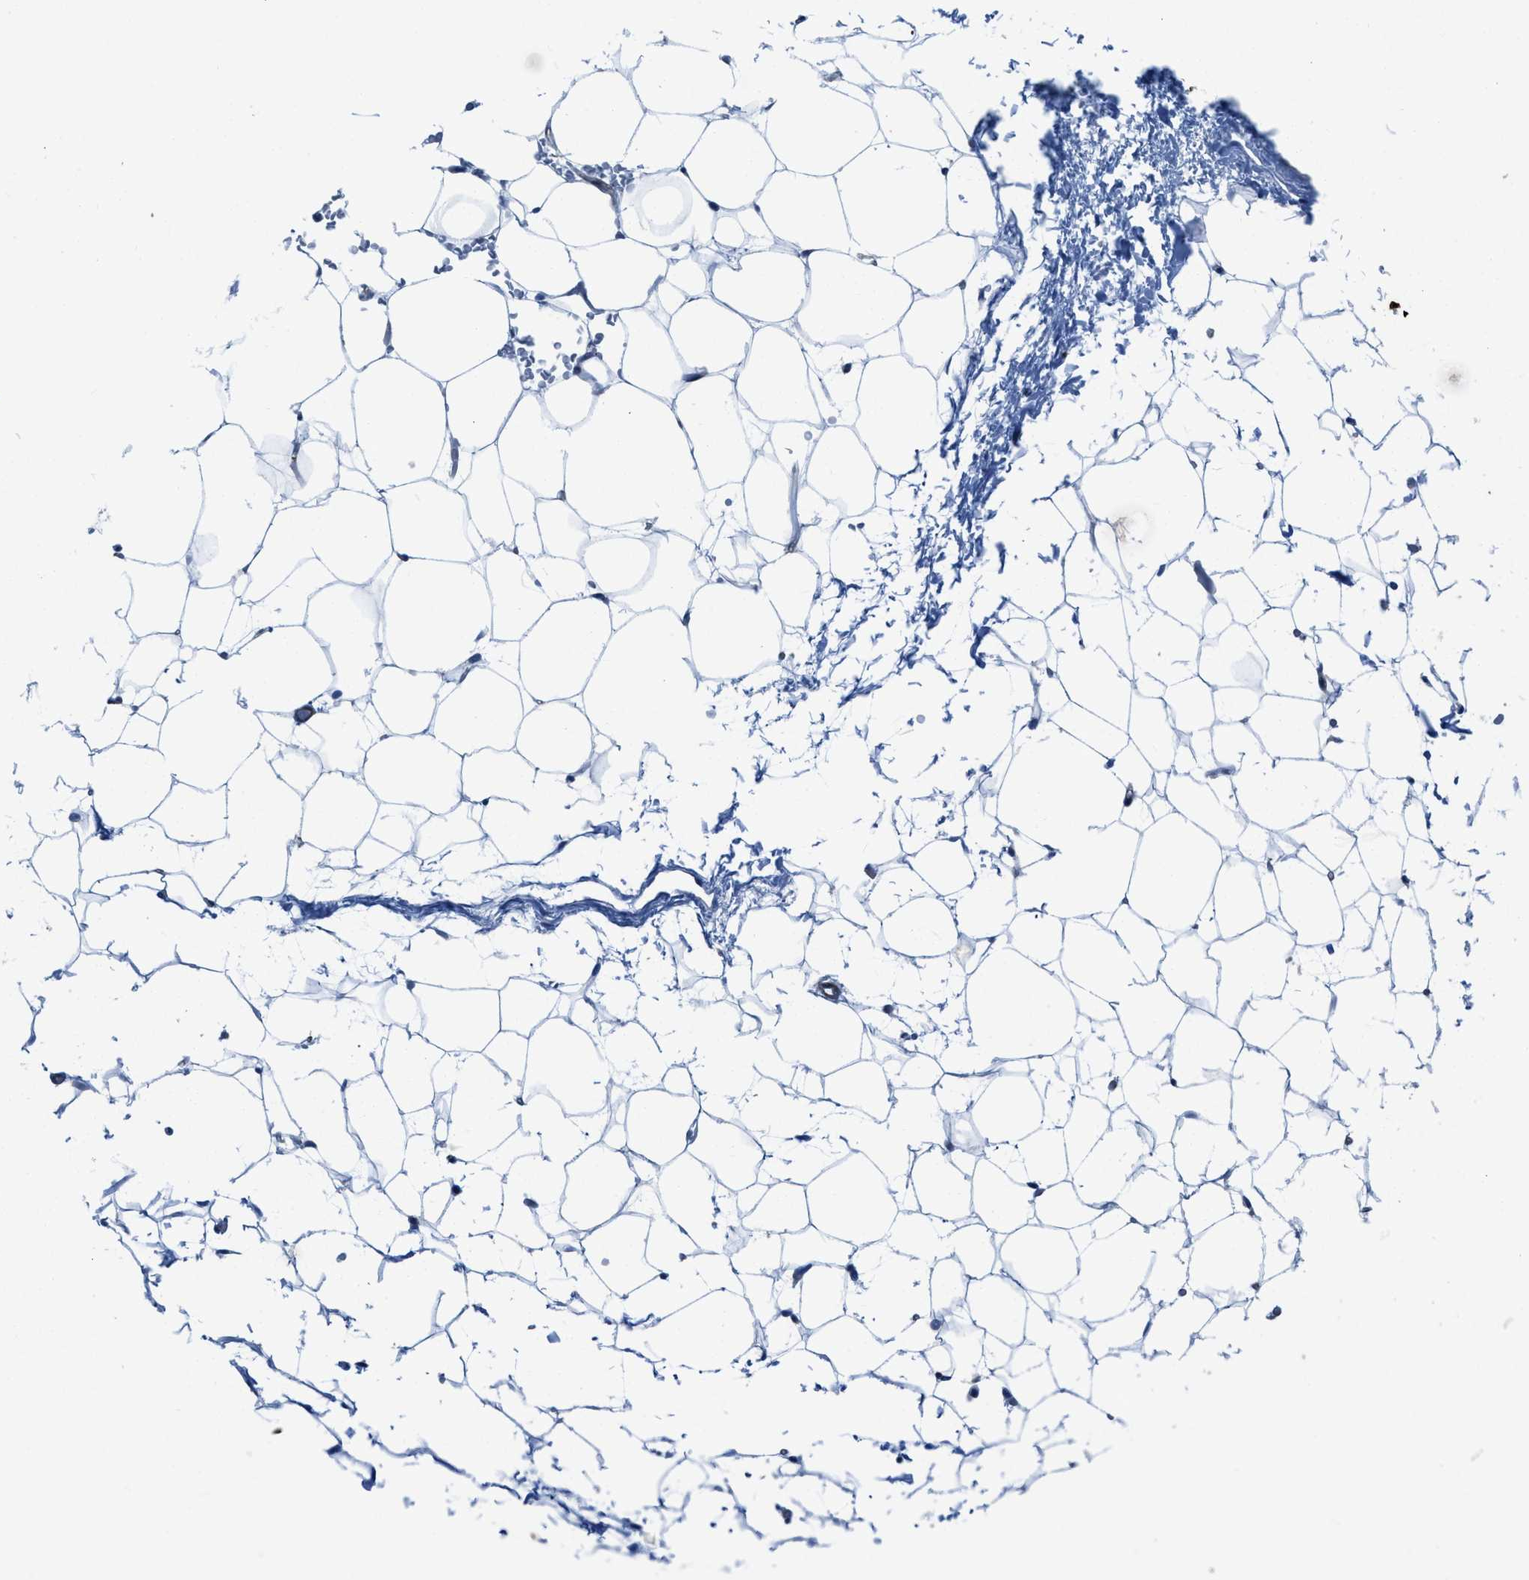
{"staining": {"intensity": "negative", "quantity": "none", "location": "none"}, "tissue": "adipose tissue", "cell_type": "Adipocytes", "image_type": "normal", "snomed": [{"axis": "morphology", "description": "Normal tissue, NOS"}, {"axis": "topography", "description": "Breast"}, {"axis": "topography", "description": "Soft tissue"}], "caption": "This is a photomicrograph of IHC staining of unremarkable adipose tissue, which shows no staining in adipocytes.", "gene": "KCNH7", "patient": {"sex": "female", "age": 75}}